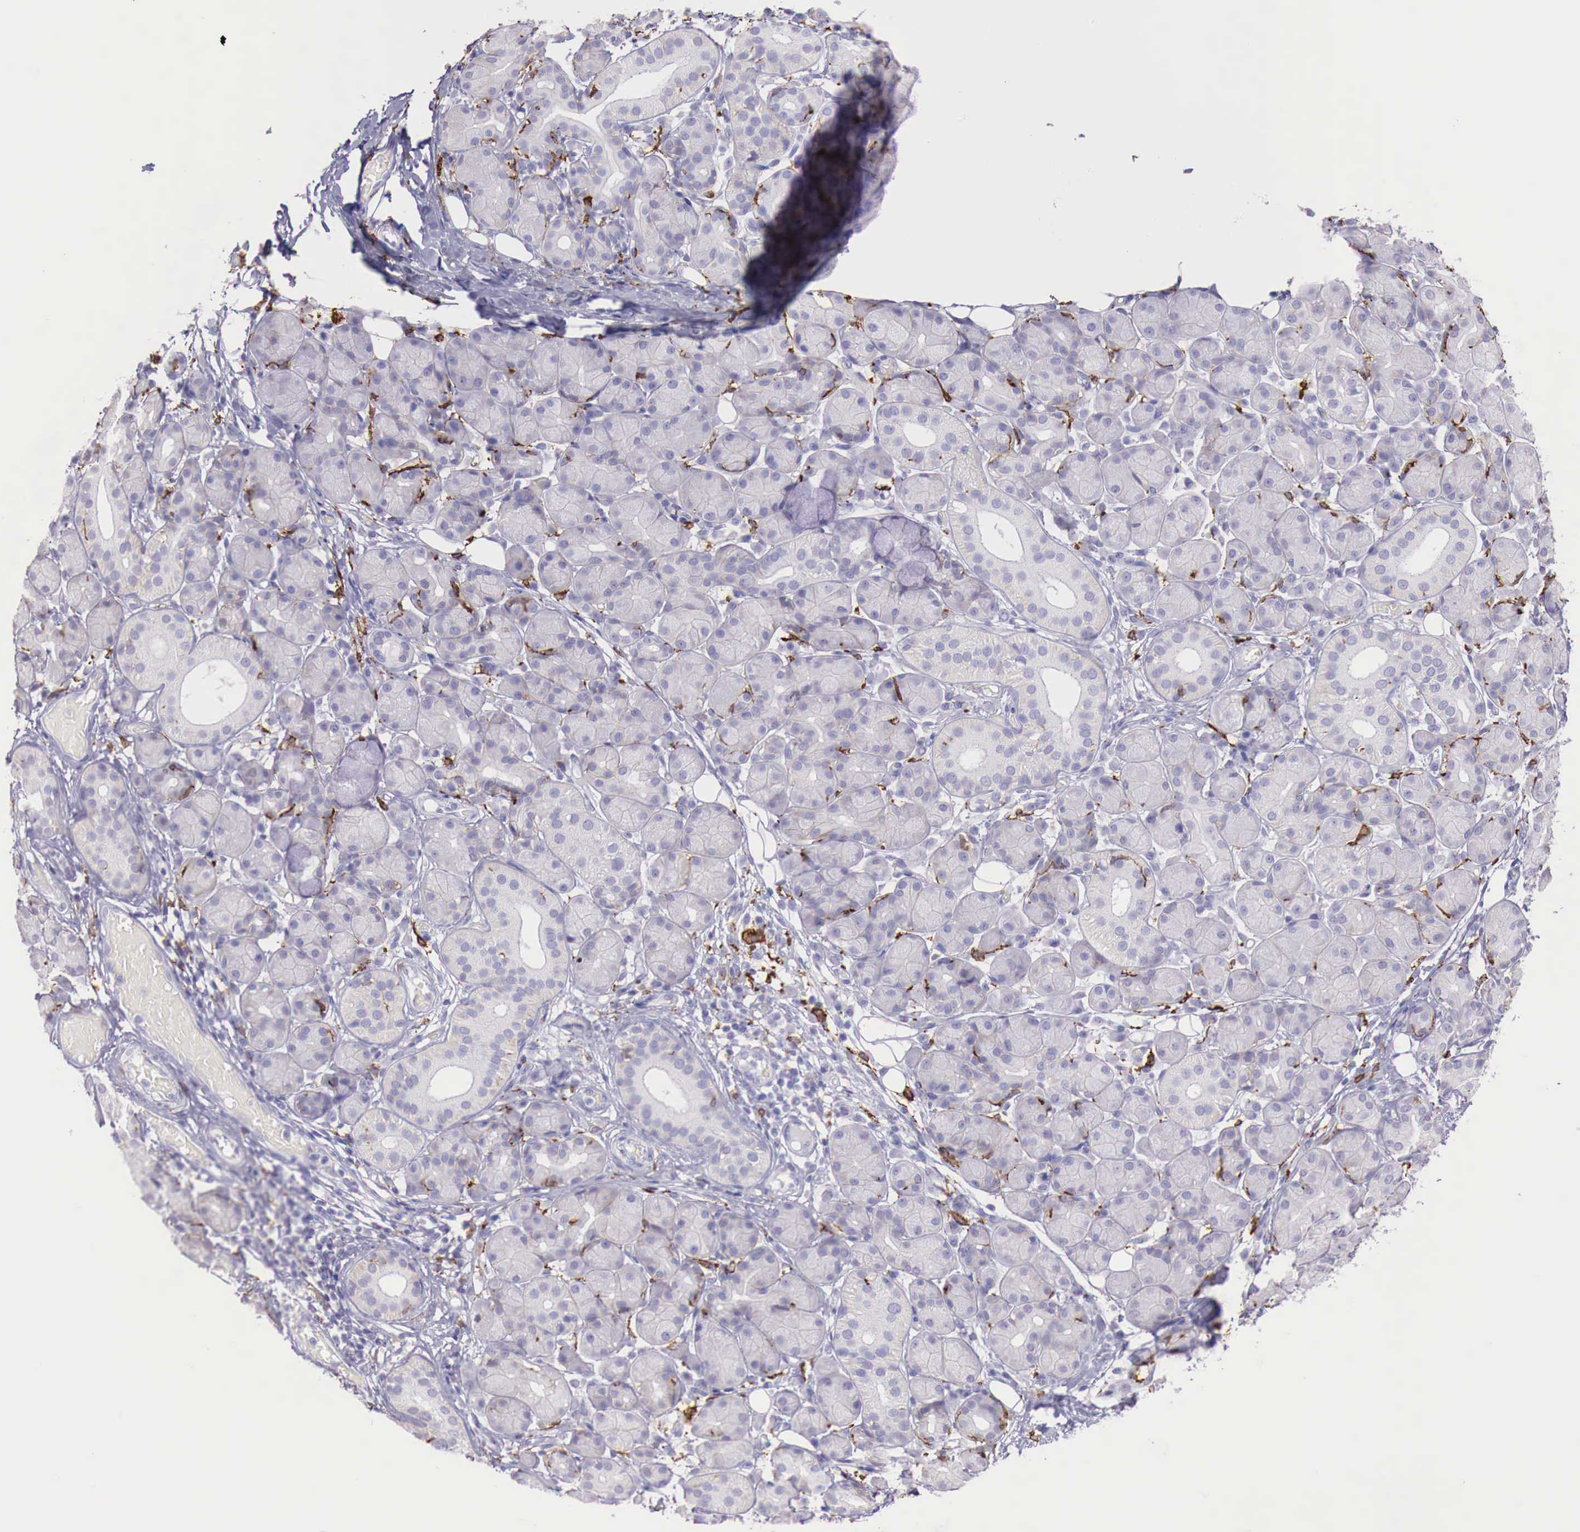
{"staining": {"intensity": "negative", "quantity": "none", "location": "none"}, "tissue": "salivary gland", "cell_type": "Glandular cells", "image_type": "normal", "snomed": [{"axis": "morphology", "description": "Normal tissue, NOS"}, {"axis": "topography", "description": "Salivary gland"}, {"axis": "topography", "description": "Peripheral nerve tissue"}], "caption": "IHC histopathology image of benign human salivary gland stained for a protein (brown), which exhibits no expression in glandular cells.", "gene": "MSR1", "patient": {"sex": "male", "age": 62}}